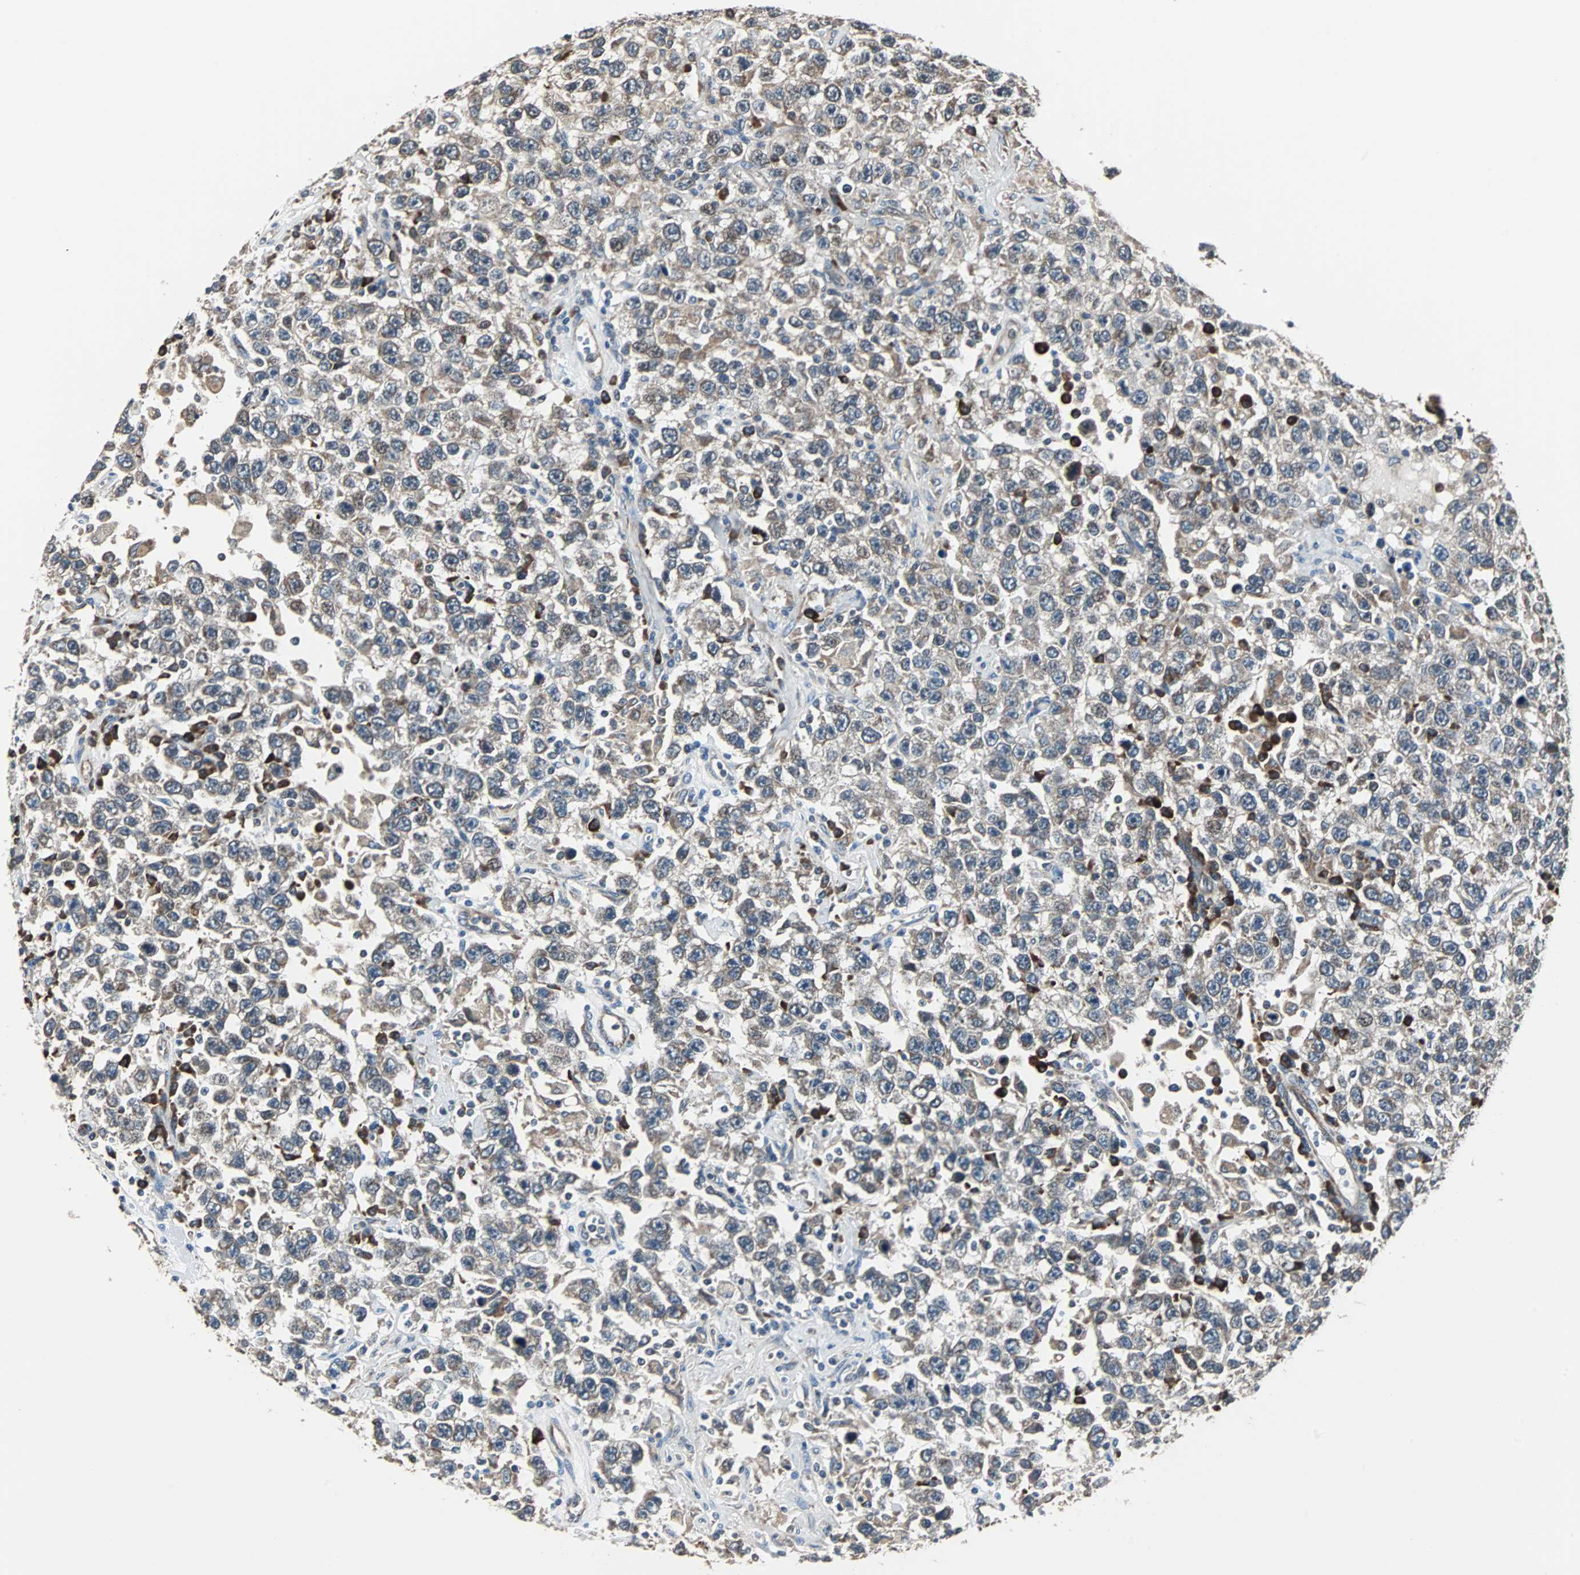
{"staining": {"intensity": "weak", "quantity": "25%-75%", "location": "cytoplasmic/membranous"}, "tissue": "testis cancer", "cell_type": "Tumor cells", "image_type": "cancer", "snomed": [{"axis": "morphology", "description": "Seminoma, NOS"}, {"axis": "topography", "description": "Testis"}], "caption": "Immunohistochemical staining of seminoma (testis) shows weak cytoplasmic/membranous protein positivity in about 25%-75% of tumor cells.", "gene": "CHP1", "patient": {"sex": "male", "age": 41}}